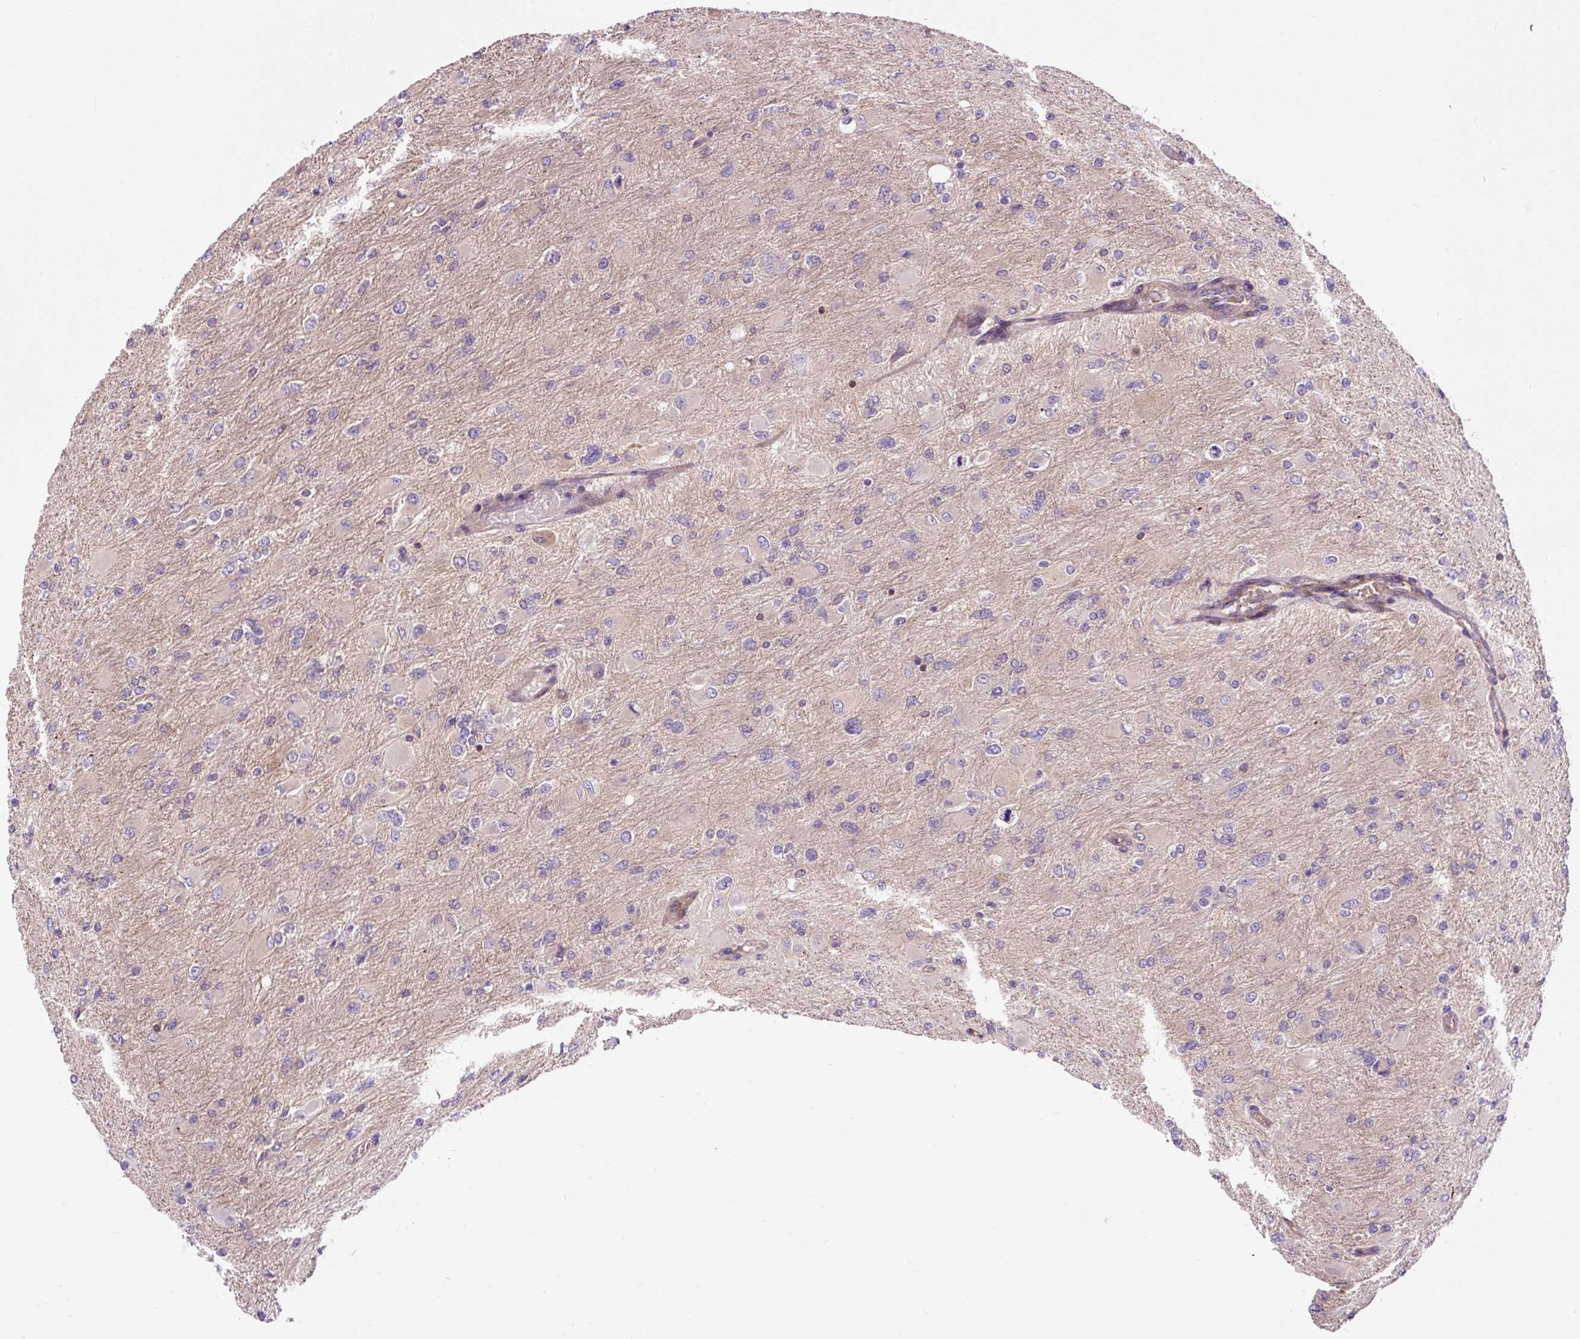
{"staining": {"intensity": "weak", "quantity": "25%-75%", "location": "cytoplasmic/membranous"}, "tissue": "glioma", "cell_type": "Tumor cells", "image_type": "cancer", "snomed": [{"axis": "morphology", "description": "Glioma, malignant, High grade"}, {"axis": "topography", "description": "Cerebral cortex"}], "caption": "Weak cytoplasmic/membranous staining for a protein is present in approximately 25%-75% of tumor cells of malignant glioma (high-grade) using IHC.", "gene": "PCDHGB3", "patient": {"sex": "female", "age": 36}}